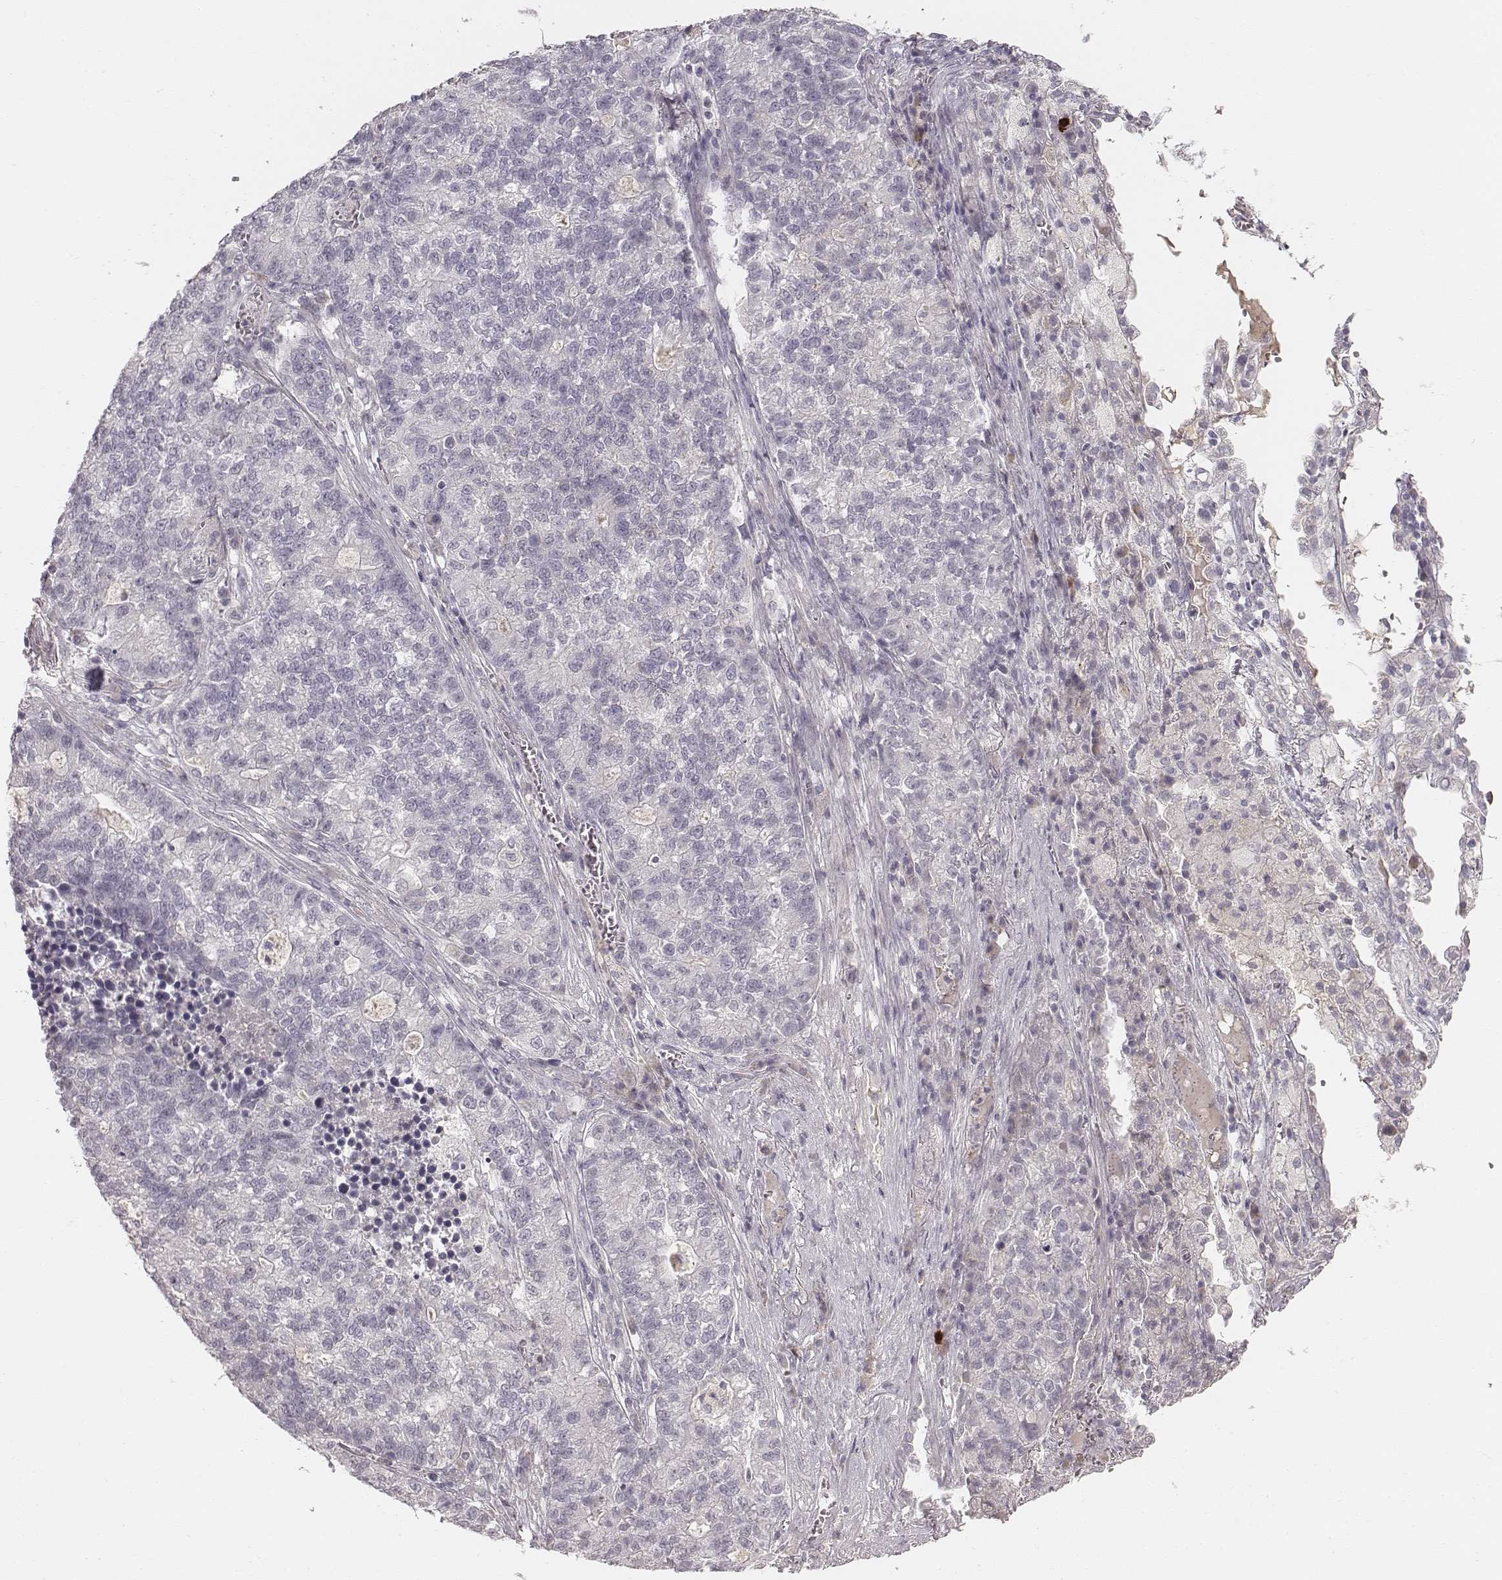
{"staining": {"intensity": "negative", "quantity": "none", "location": "none"}, "tissue": "lung cancer", "cell_type": "Tumor cells", "image_type": "cancer", "snomed": [{"axis": "morphology", "description": "Adenocarcinoma, NOS"}, {"axis": "topography", "description": "Lung"}], "caption": "The IHC image has no significant positivity in tumor cells of lung cancer tissue.", "gene": "LY6K", "patient": {"sex": "male", "age": 57}}